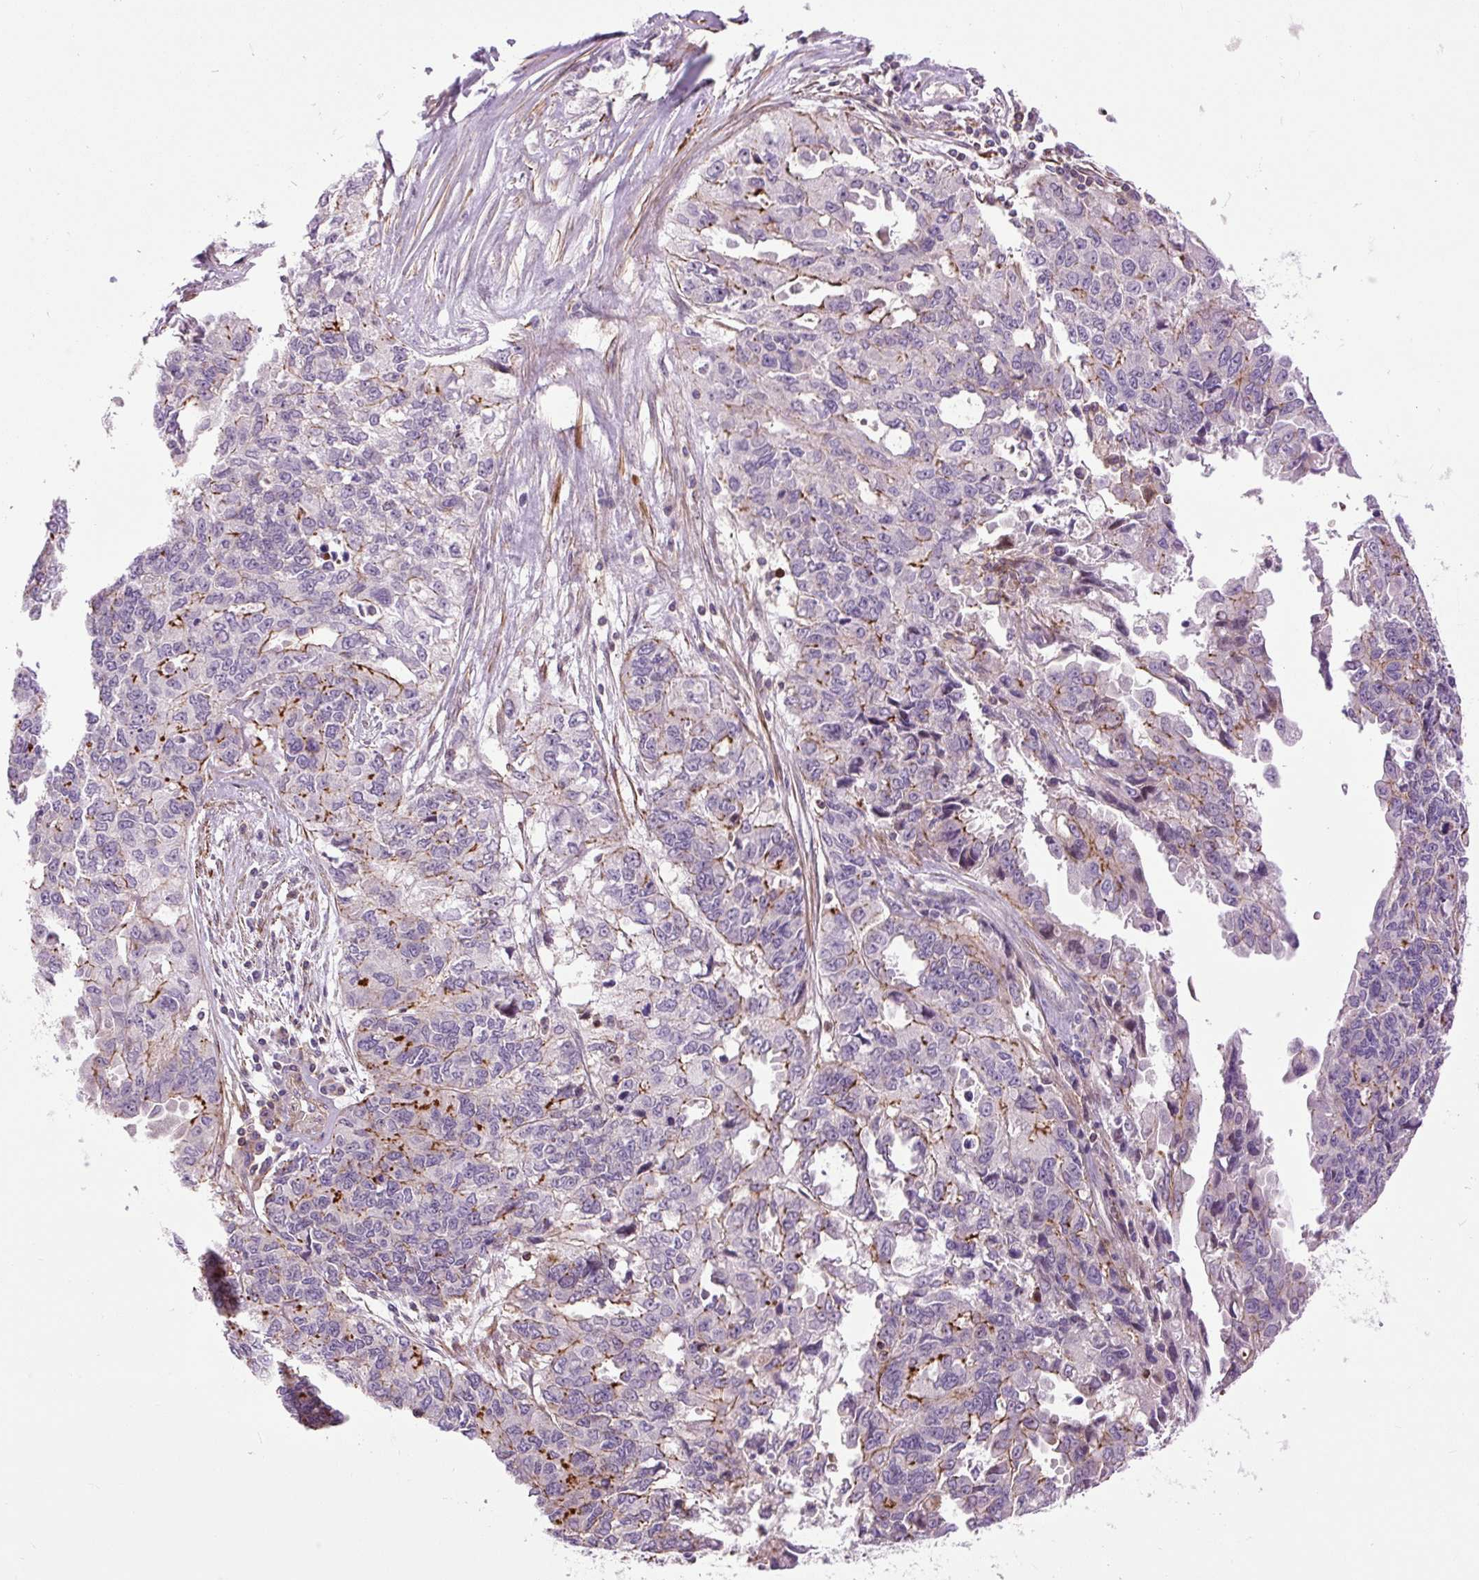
{"staining": {"intensity": "strong", "quantity": "<25%", "location": "cytoplasmic/membranous"}, "tissue": "endometrial cancer", "cell_type": "Tumor cells", "image_type": "cancer", "snomed": [{"axis": "morphology", "description": "Adenocarcinoma, NOS"}, {"axis": "topography", "description": "Uterus"}], "caption": "This micrograph demonstrates immunohistochemistry (IHC) staining of human endometrial adenocarcinoma, with medium strong cytoplasmic/membranous positivity in approximately <25% of tumor cells.", "gene": "ZNF197", "patient": {"sex": "female", "age": 79}}